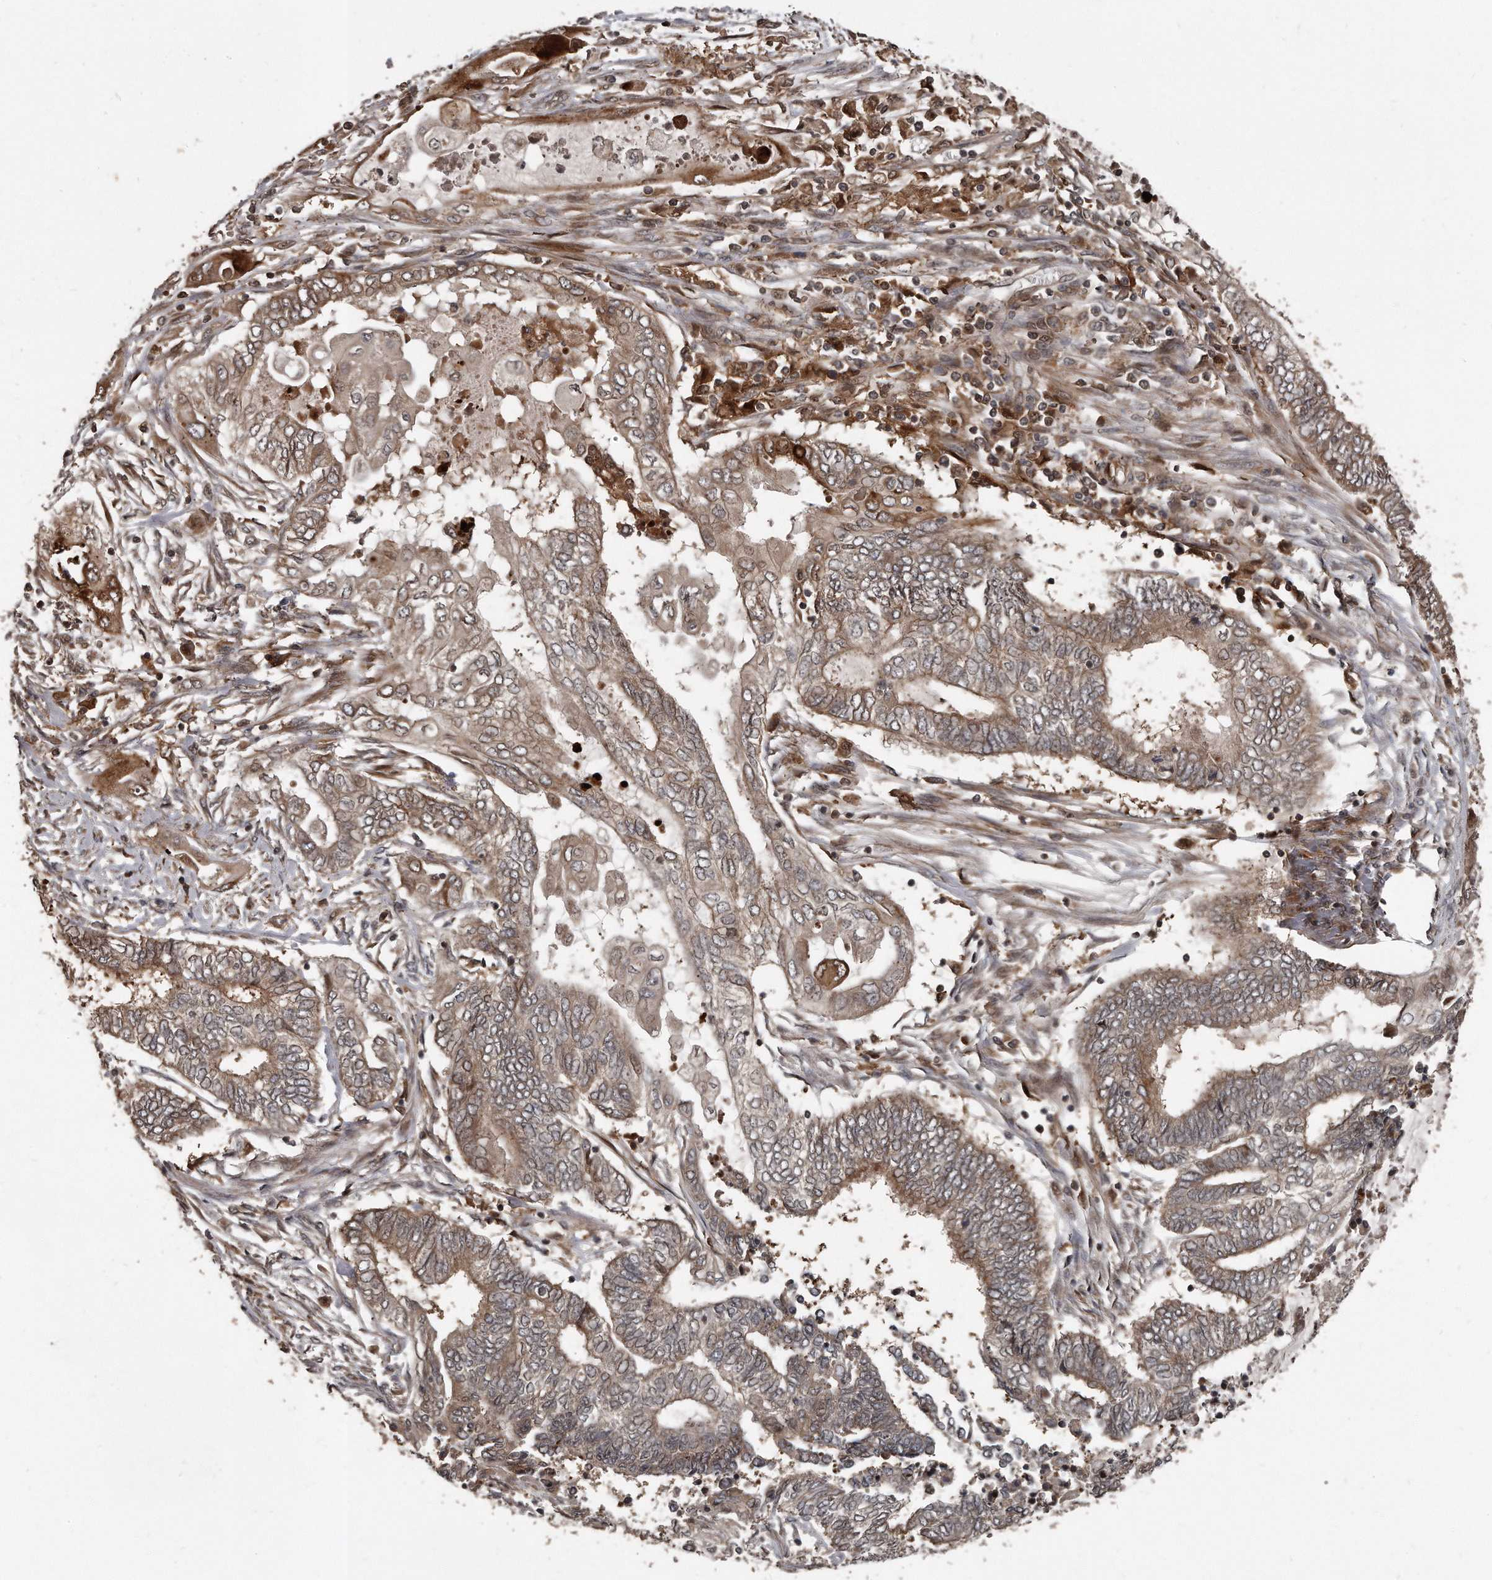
{"staining": {"intensity": "weak", "quantity": "25%-75%", "location": "cytoplasmic/membranous"}, "tissue": "endometrial cancer", "cell_type": "Tumor cells", "image_type": "cancer", "snomed": [{"axis": "morphology", "description": "Adenocarcinoma, NOS"}, {"axis": "topography", "description": "Uterus"}, {"axis": "topography", "description": "Endometrium"}], "caption": "High-magnification brightfield microscopy of endometrial cancer (adenocarcinoma) stained with DAB (brown) and counterstained with hematoxylin (blue). tumor cells exhibit weak cytoplasmic/membranous staining is appreciated in about25%-75% of cells.", "gene": "GCH1", "patient": {"sex": "female", "age": 70}}